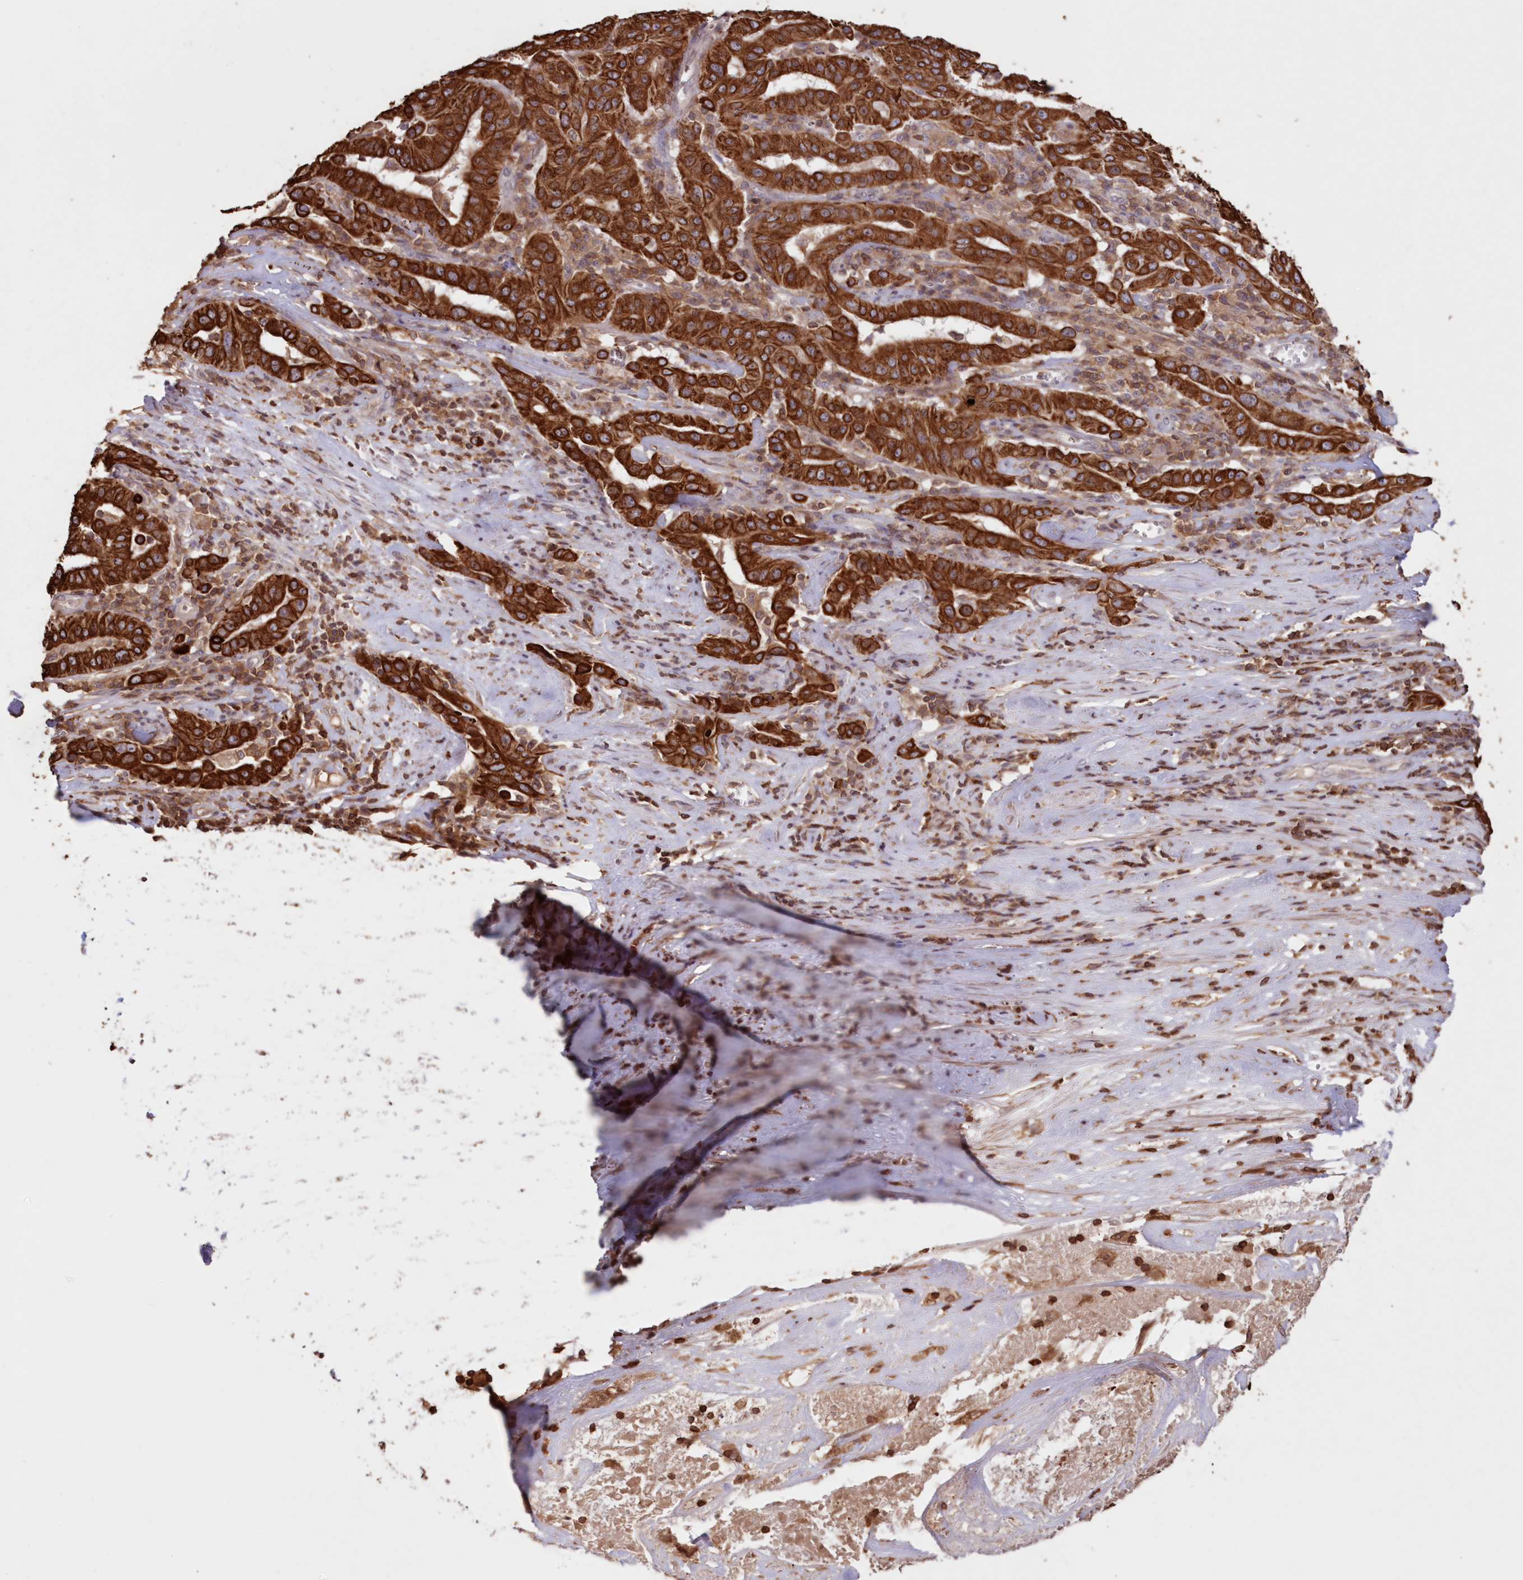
{"staining": {"intensity": "strong", "quantity": ">75%", "location": "cytoplasmic/membranous"}, "tissue": "pancreatic cancer", "cell_type": "Tumor cells", "image_type": "cancer", "snomed": [{"axis": "morphology", "description": "Adenocarcinoma, NOS"}, {"axis": "topography", "description": "Pancreas"}], "caption": "Immunohistochemistry (DAB) staining of adenocarcinoma (pancreatic) demonstrates strong cytoplasmic/membranous protein positivity in approximately >75% of tumor cells.", "gene": "SNED1", "patient": {"sex": "male", "age": 63}}